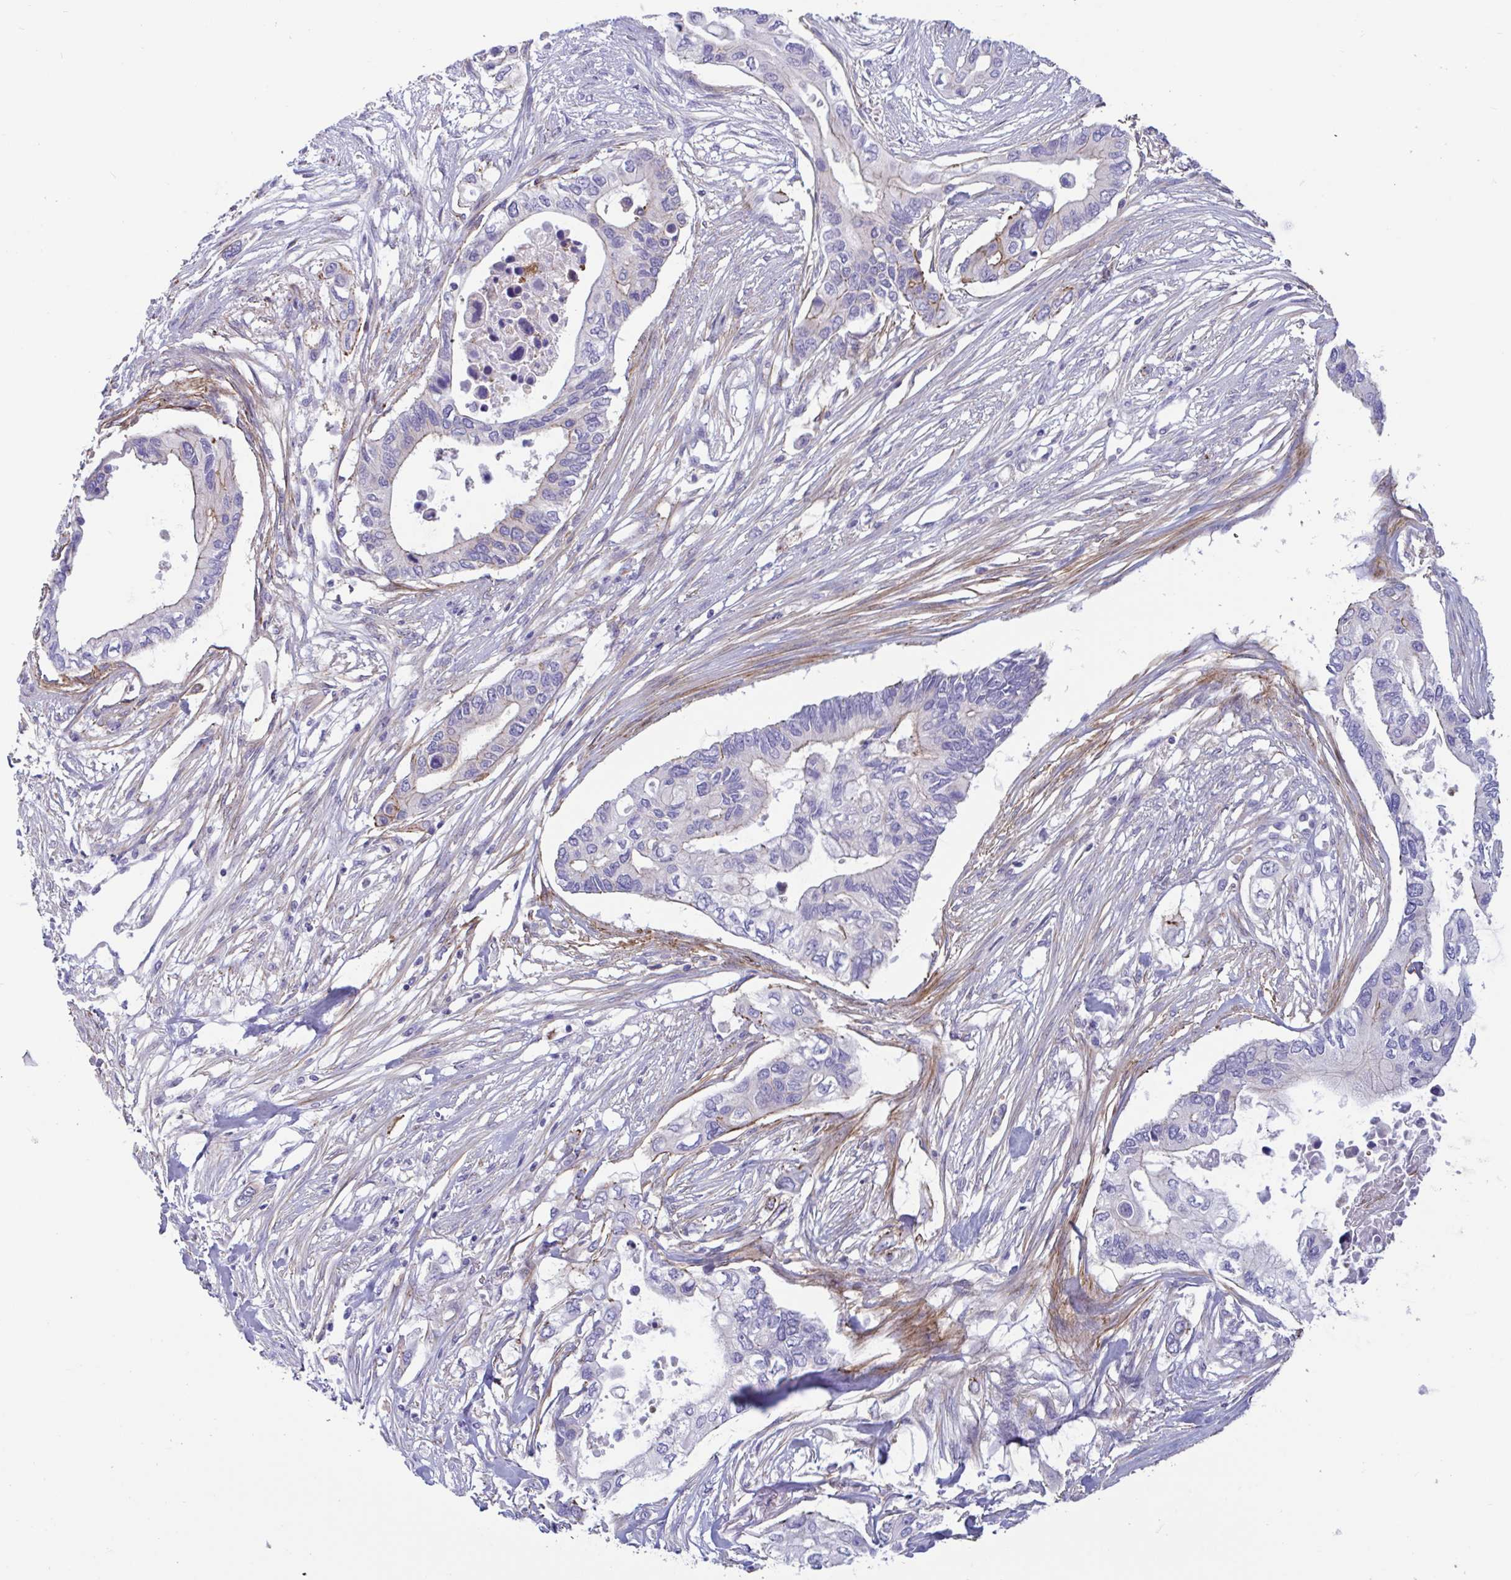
{"staining": {"intensity": "negative", "quantity": "none", "location": "none"}, "tissue": "pancreatic cancer", "cell_type": "Tumor cells", "image_type": "cancer", "snomed": [{"axis": "morphology", "description": "Adenocarcinoma, NOS"}, {"axis": "topography", "description": "Pancreas"}], "caption": "This is an immunohistochemistry (IHC) micrograph of human adenocarcinoma (pancreatic). There is no expression in tumor cells.", "gene": "OXLD1", "patient": {"sex": "female", "age": 63}}